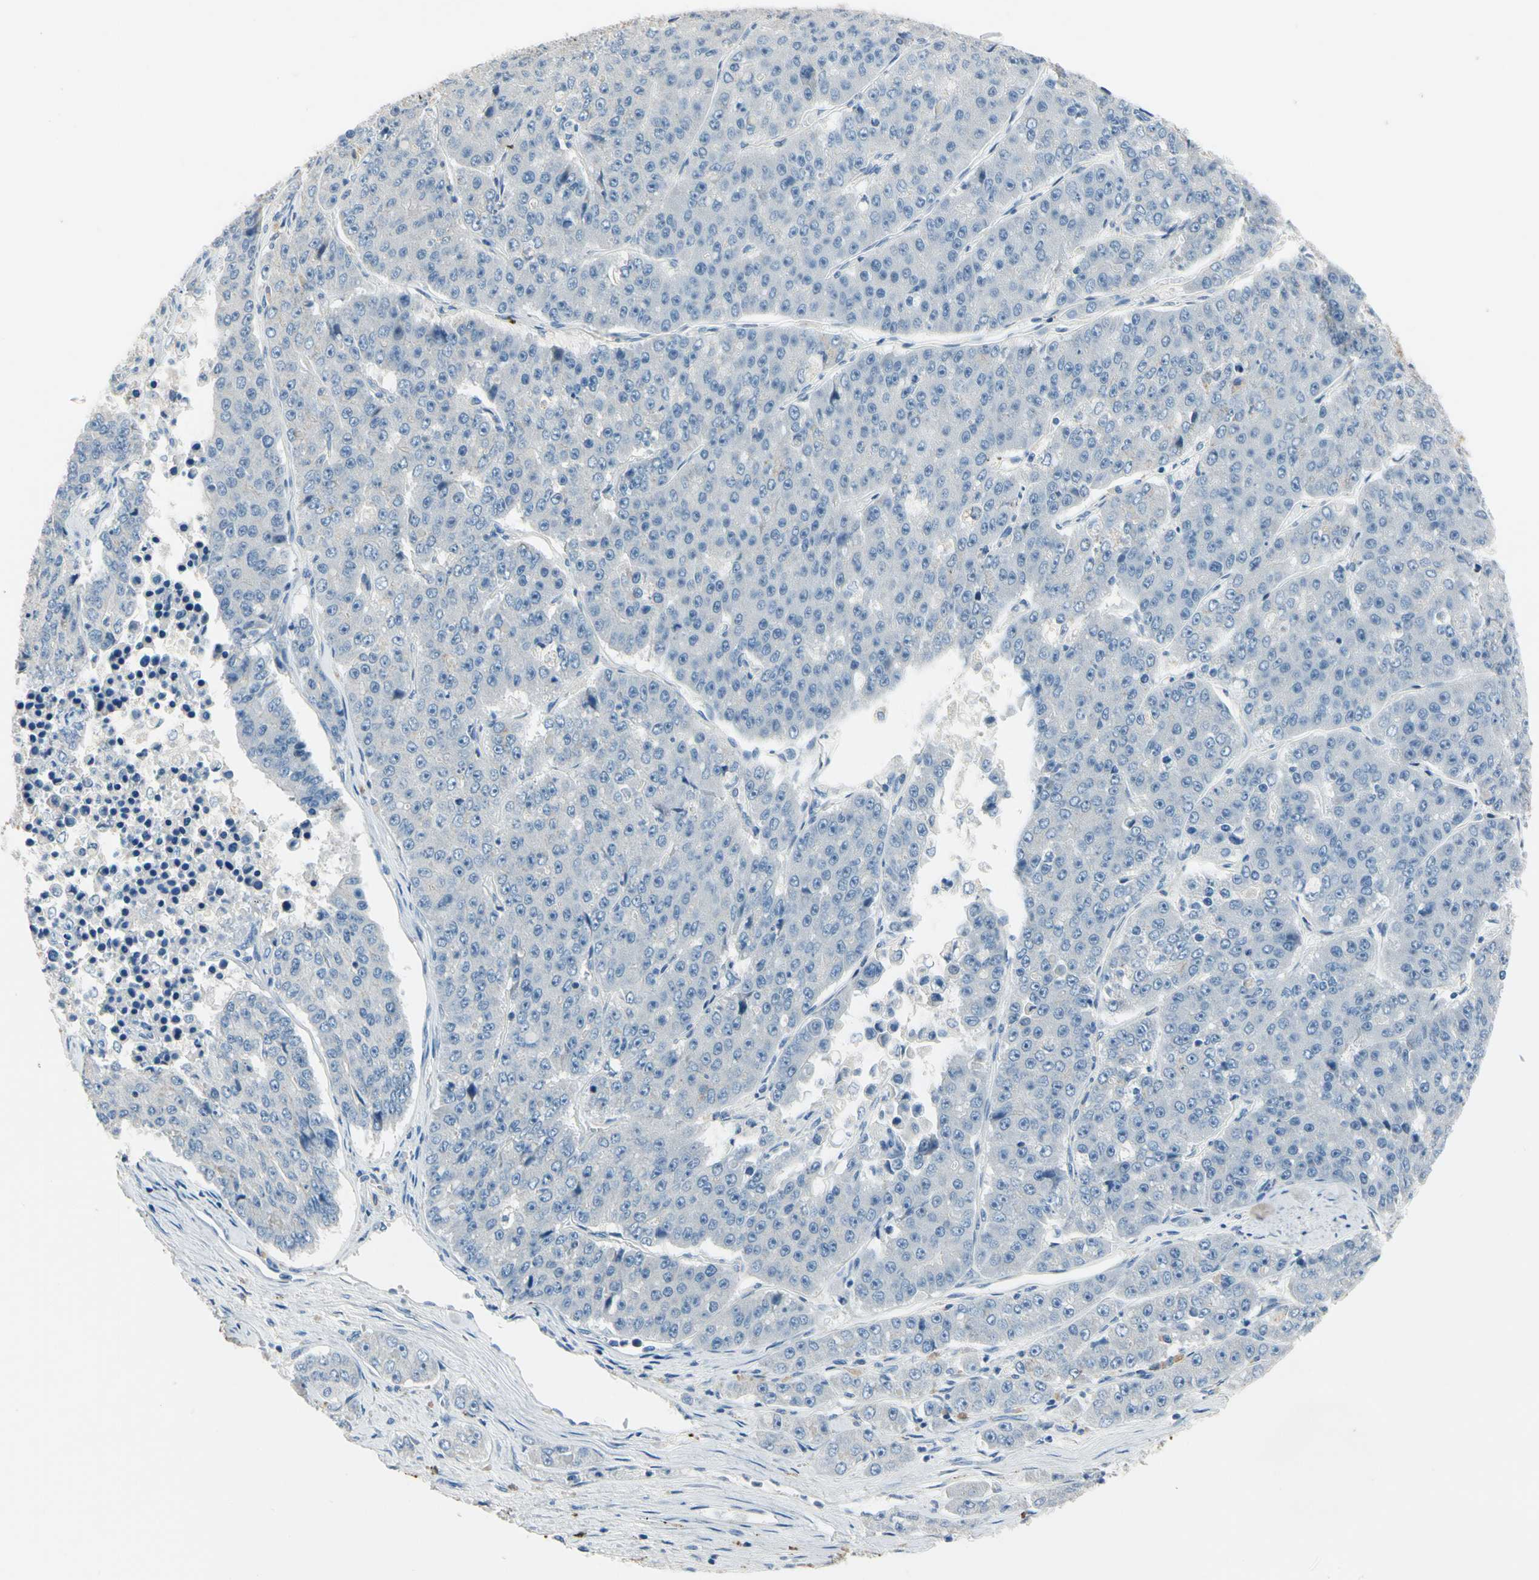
{"staining": {"intensity": "negative", "quantity": "none", "location": "none"}, "tissue": "pancreatic cancer", "cell_type": "Tumor cells", "image_type": "cancer", "snomed": [{"axis": "morphology", "description": "Adenocarcinoma, NOS"}, {"axis": "topography", "description": "Pancreas"}], "caption": "The IHC histopathology image has no significant positivity in tumor cells of pancreatic adenocarcinoma tissue.", "gene": "CPA3", "patient": {"sex": "male", "age": 50}}